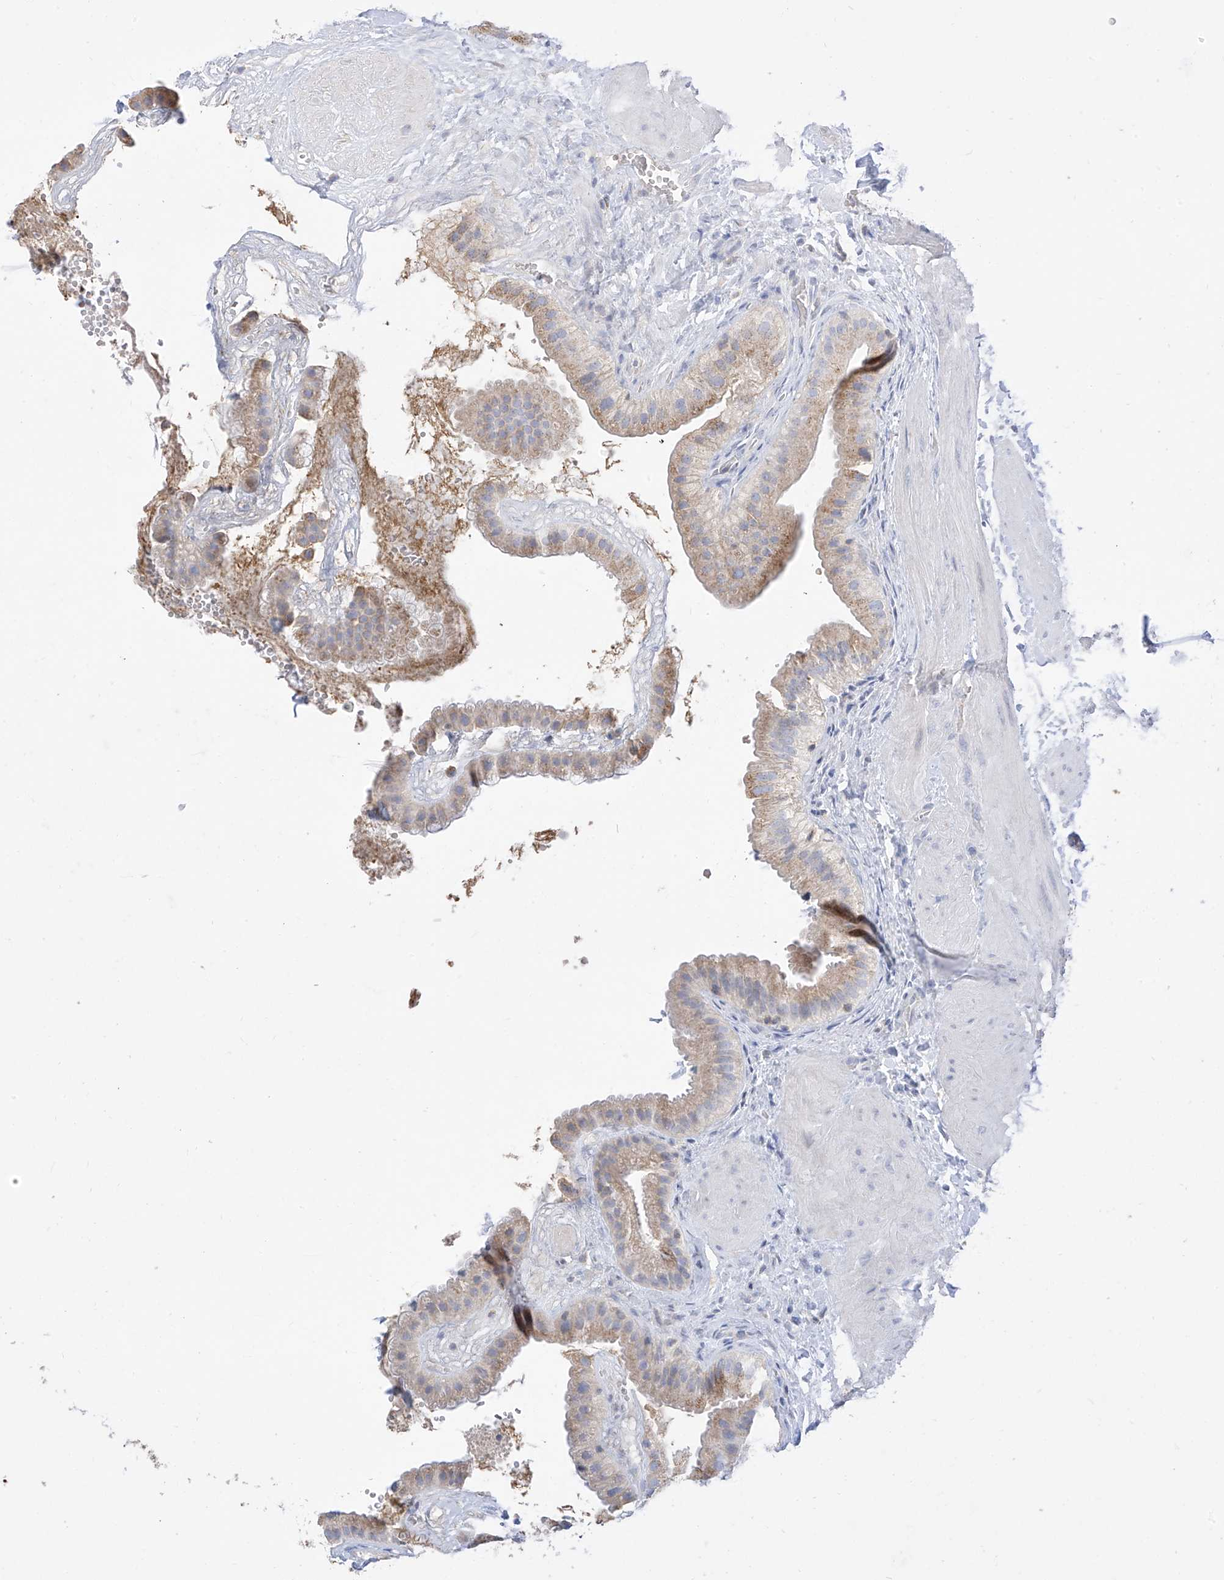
{"staining": {"intensity": "moderate", "quantity": ">75%", "location": "cytoplasmic/membranous"}, "tissue": "gallbladder", "cell_type": "Glandular cells", "image_type": "normal", "snomed": [{"axis": "morphology", "description": "Normal tissue, NOS"}, {"axis": "topography", "description": "Gallbladder"}], "caption": "Gallbladder stained for a protein demonstrates moderate cytoplasmic/membranous positivity in glandular cells. (IHC, brightfield microscopy, high magnification).", "gene": "RASA2", "patient": {"sex": "male", "age": 55}}